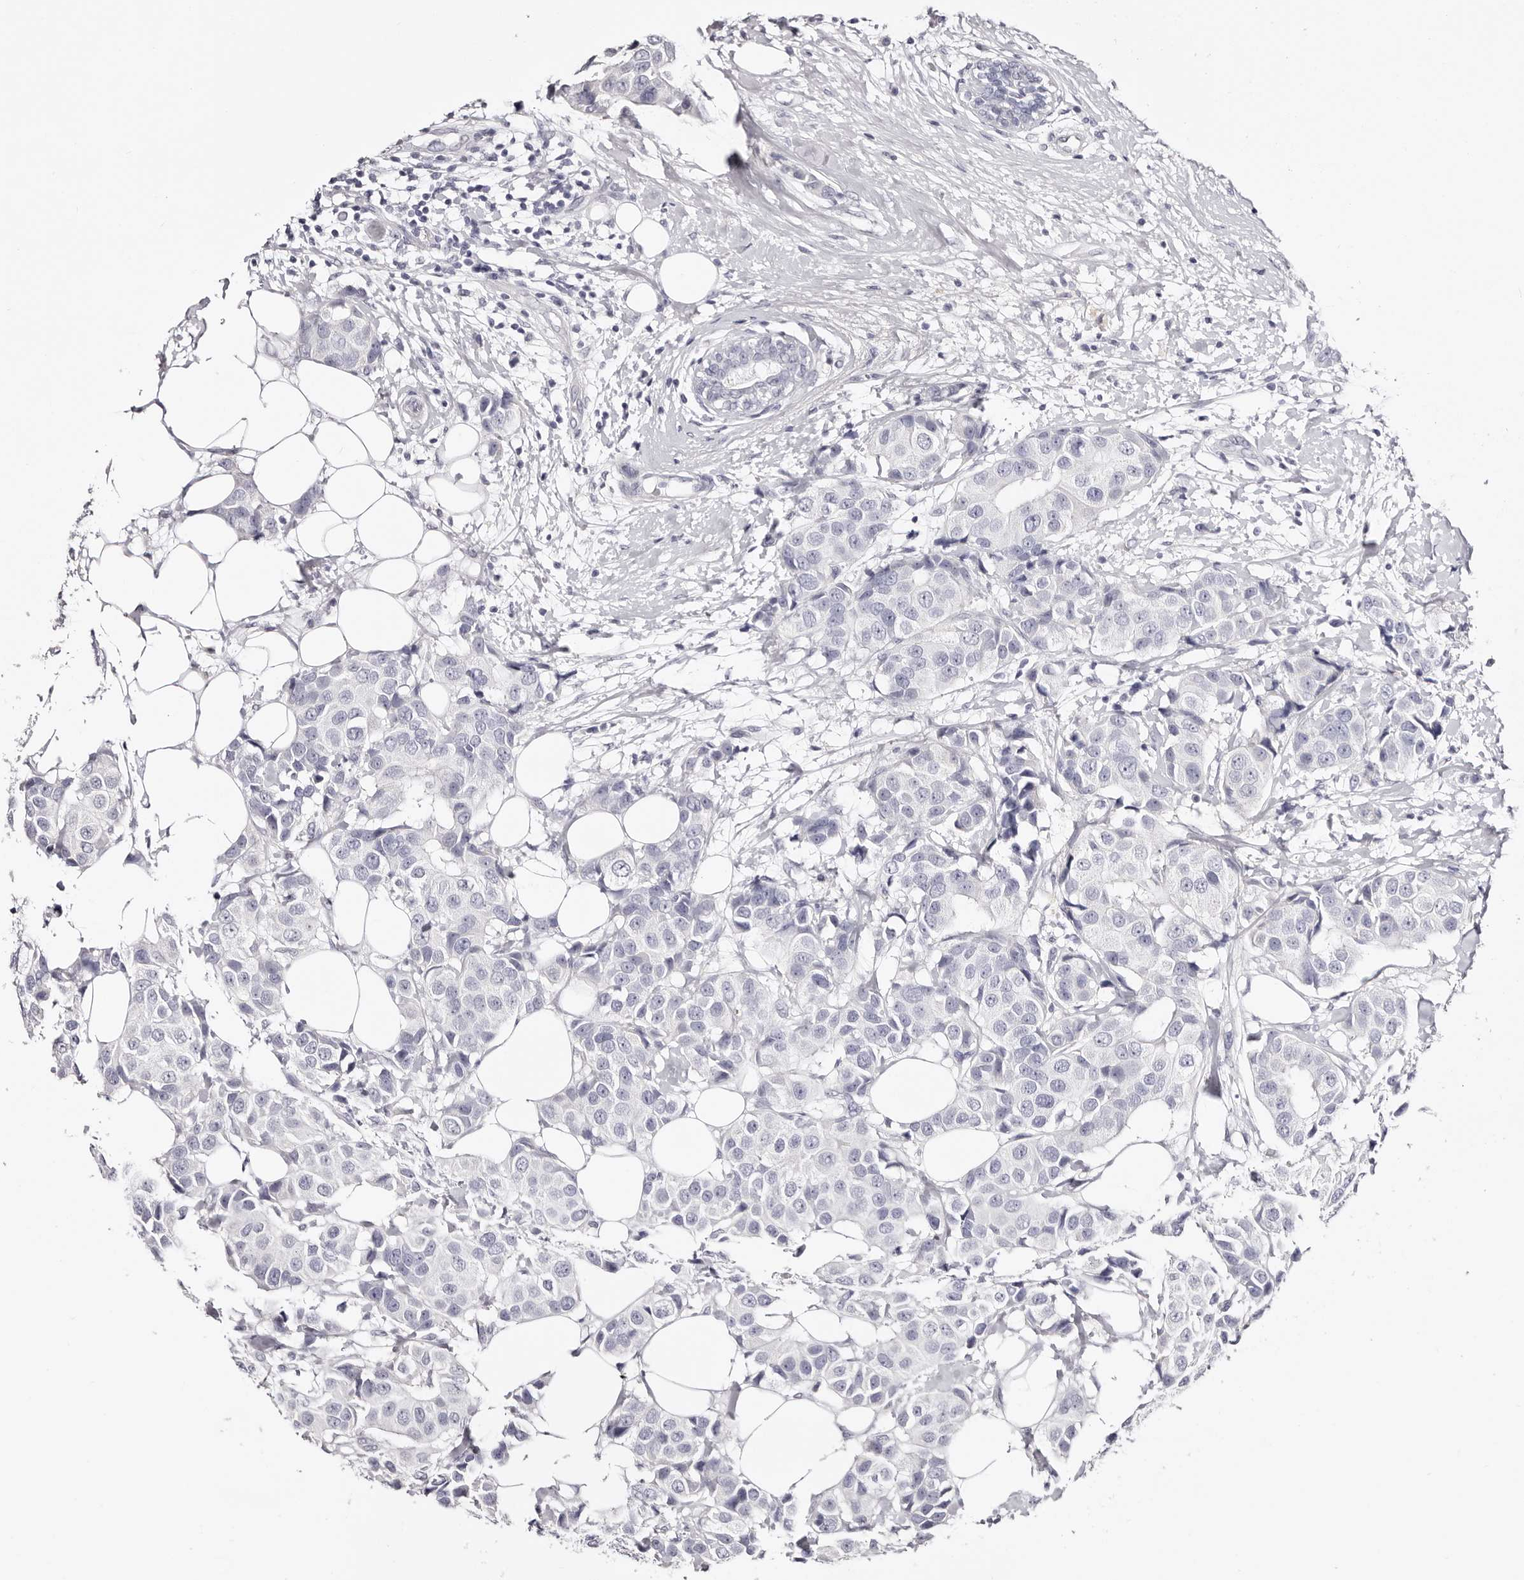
{"staining": {"intensity": "negative", "quantity": "none", "location": "none"}, "tissue": "breast cancer", "cell_type": "Tumor cells", "image_type": "cancer", "snomed": [{"axis": "morphology", "description": "Normal tissue, NOS"}, {"axis": "morphology", "description": "Duct carcinoma"}, {"axis": "topography", "description": "Breast"}], "caption": "Human infiltrating ductal carcinoma (breast) stained for a protein using immunohistochemistry (IHC) exhibits no staining in tumor cells.", "gene": "AKNAD1", "patient": {"sex": "female", "age": 39}}